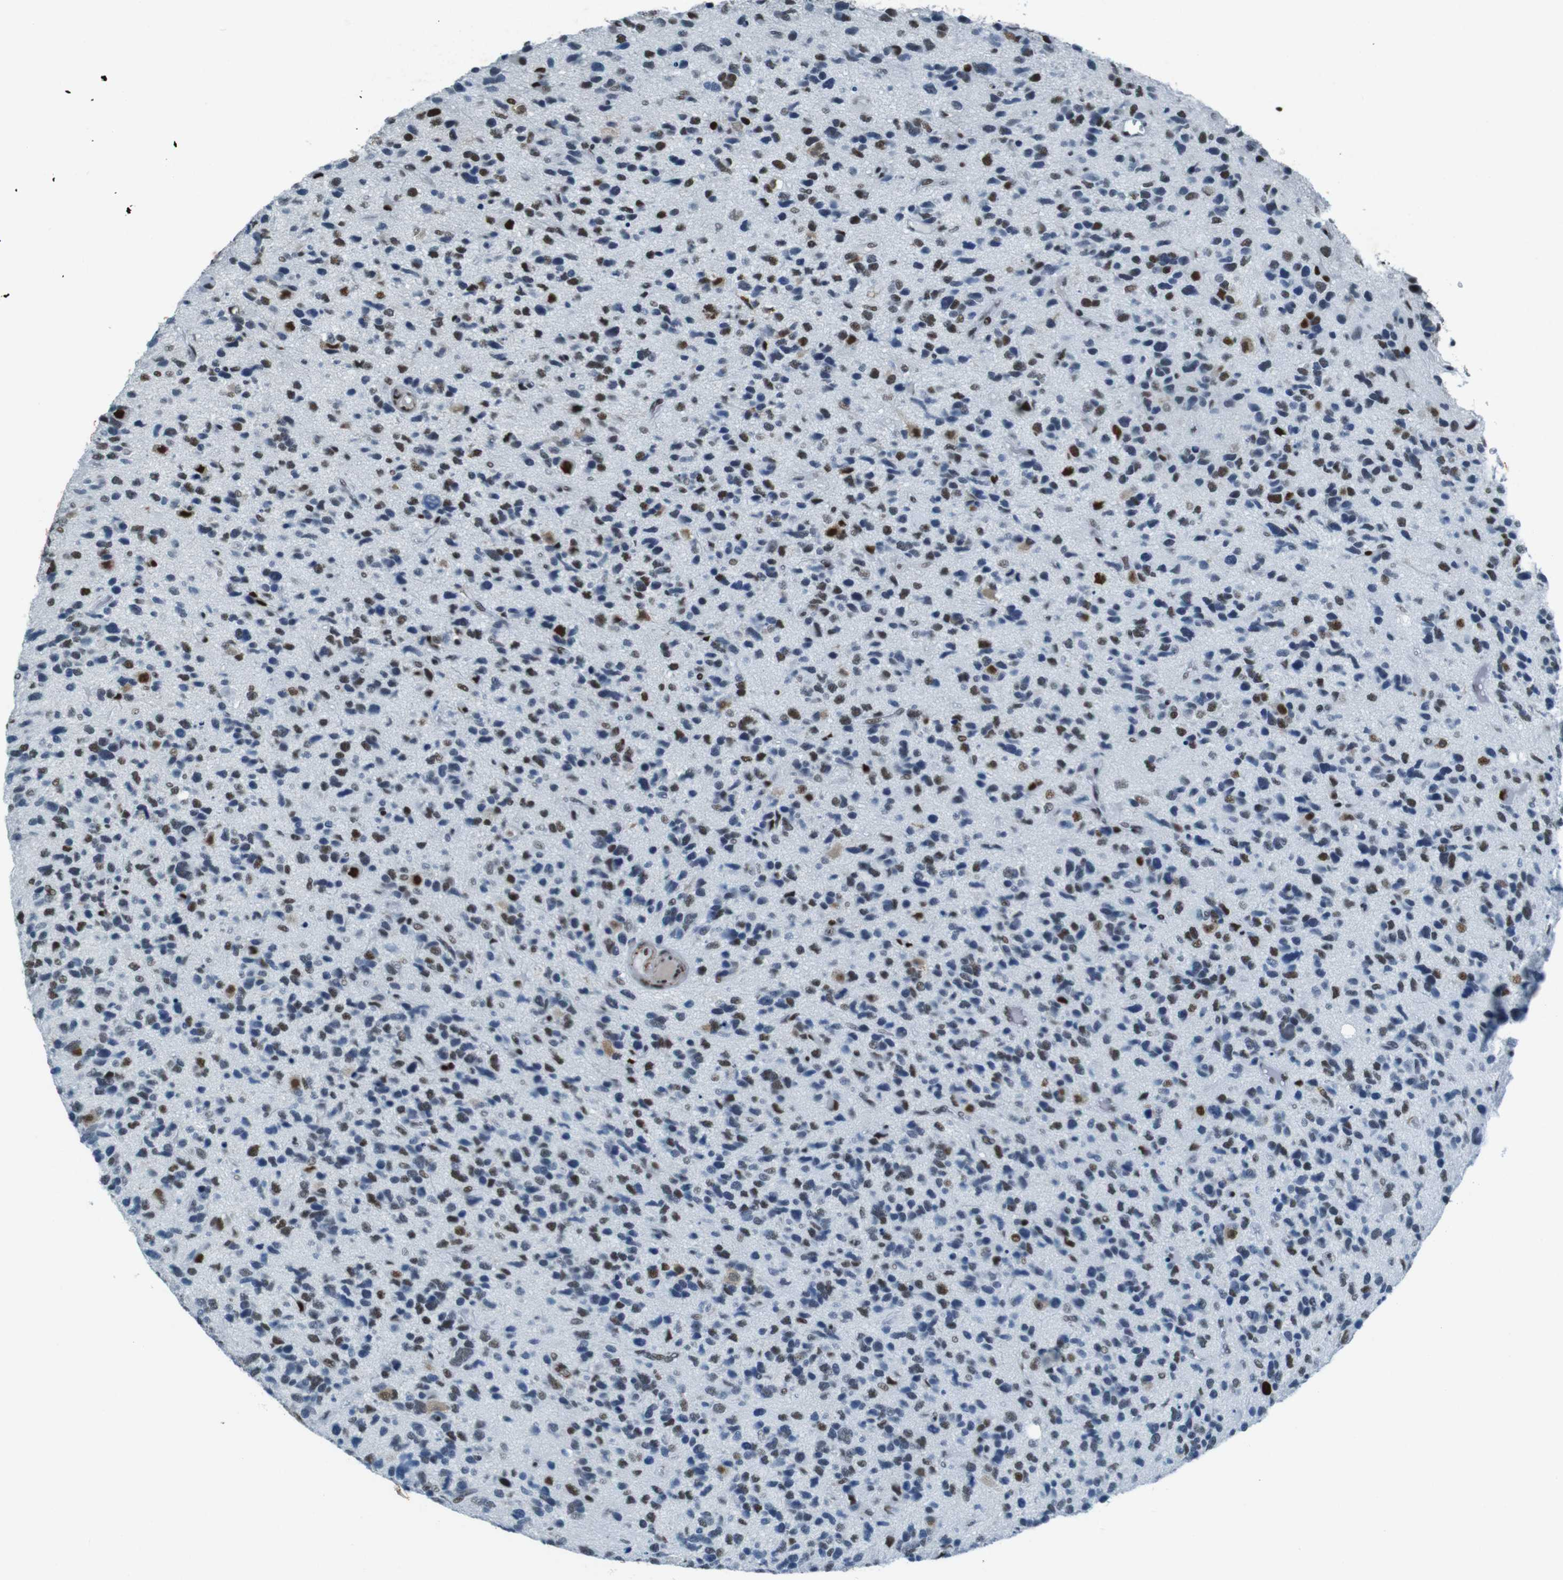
{"staining": {"intensity": "strong", "quantity": "25%-75%", "location": "nuclear"}, "tissue": "glioma", "cell_type": "Tumor cells", "image_type": "cancer", "snomed": [{"axis": "morphology", "description": "Glioma, malignant, High grade"}, {"axis": "topography", "description": "Brain"}], "caption": "Immunohistochemical staining of high-grade glioma (malignant) displays high levels of strong nuclear protein positivity in about 25%-75% of tumor cells.", "gene": "HEXIM1", "patient": {"sex": "female", "age": 58}}